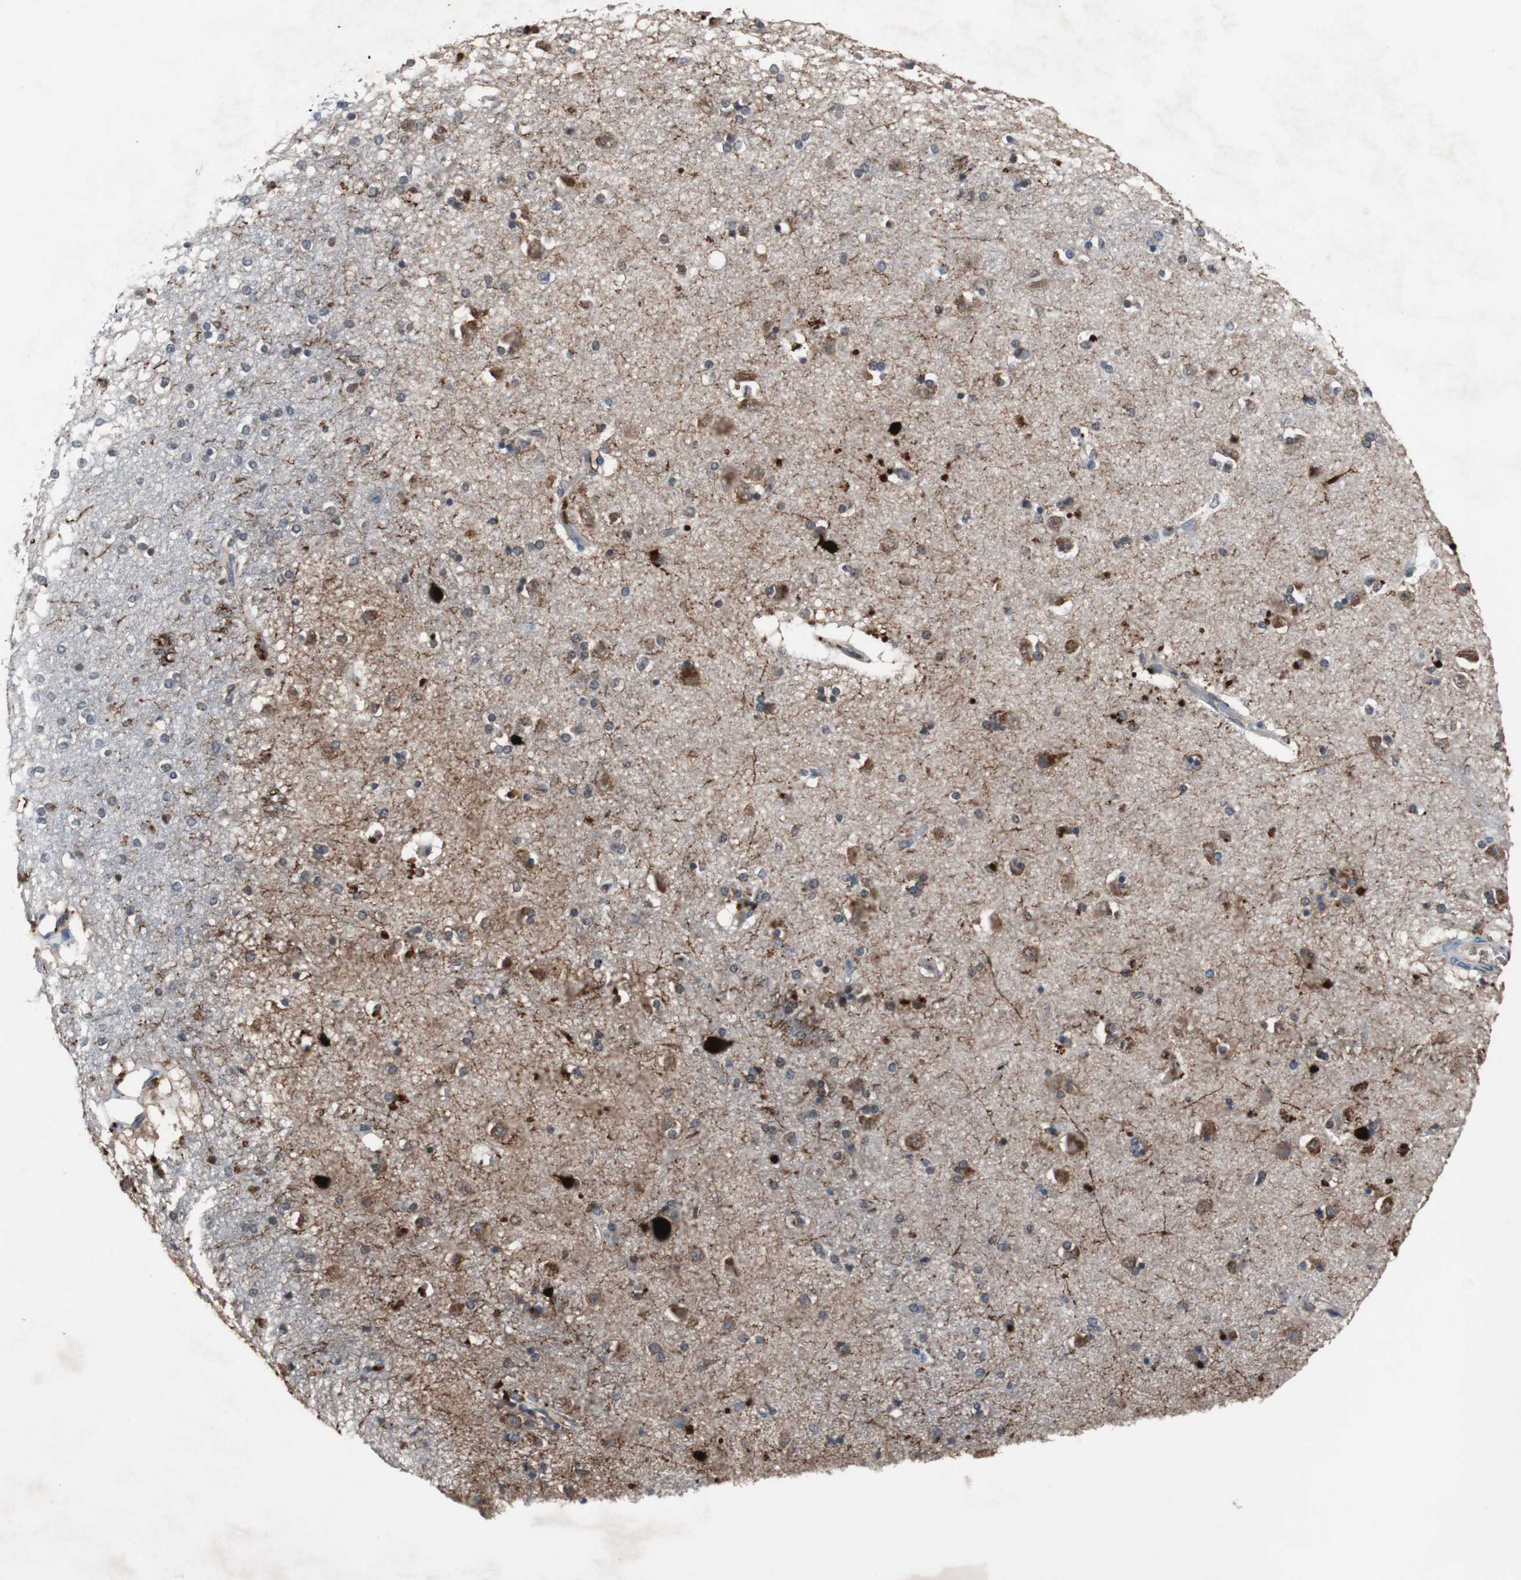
{"staining": {"intensity": "moderate", "quantity": "25%-75%", "location": "cytoplasmic/membranous,nuclear"}, "tissue": "caudate", "cell_type": "Glial cells", "image_type": "normal", "snomed": [{"axis": "morphology", "description": "Normal tissue, NOS"}, {"axis": "topography", "description": "Lateral ventricle wall"}], "caption": "This micrograph shows benign caudate stained with IHC to label a protein in brown. The cytoplasmic/membranous,nuclear of glial cells show moderate positivity for the protein. Nuclei are counter-stained blue.", "gene": "CALB2", "patient": {"sex": "female", "age": 54}}